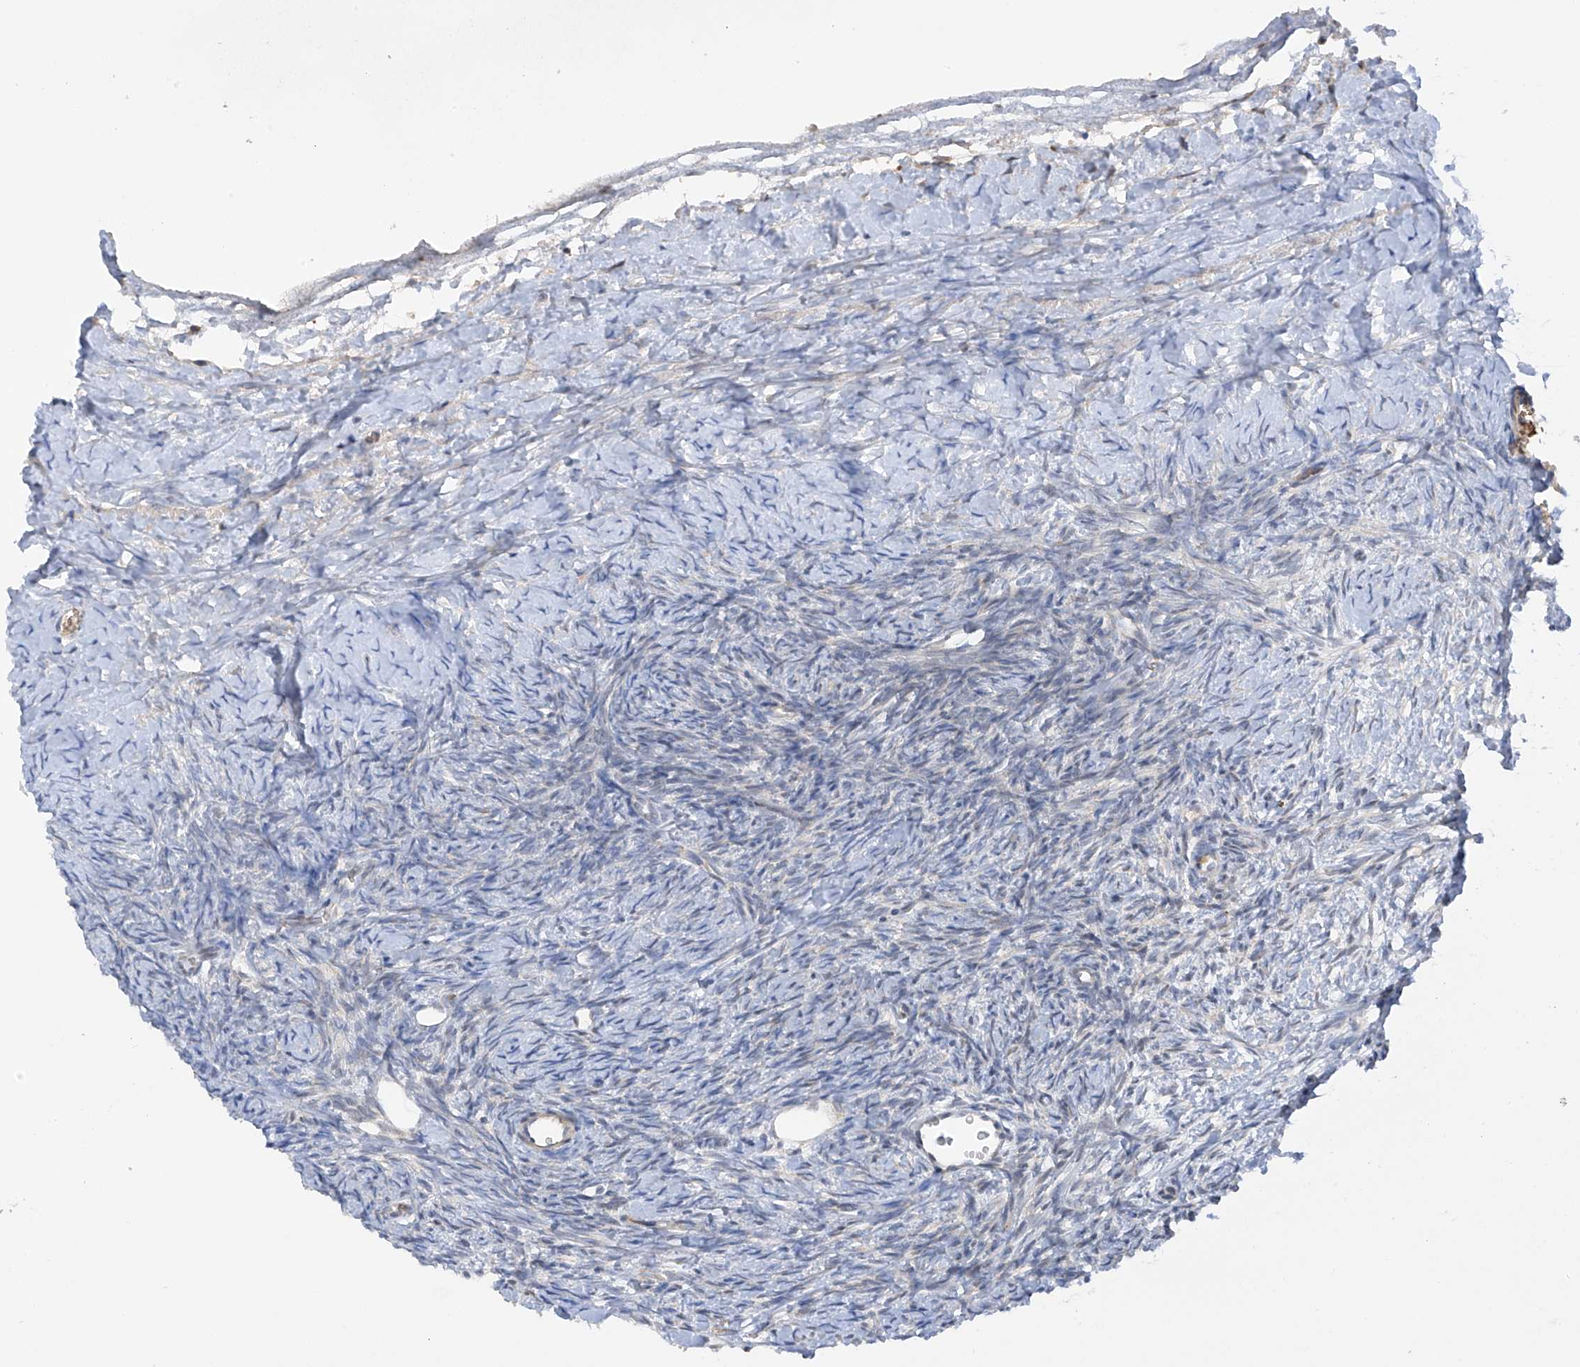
{"staining": {"intensity": "negative", "quantity": "none", "location": "none"}, "tissue": "ovary", "cell_type": "Ovarian stroma cells", "image_type": "normal", "snomed": [{"axis": "morphology", "description": "Normal tissue, NOS"}, {"axis": "morphology", "description": "Developmental malformation"}, {"axis": "topography", "description": "Ovary"}], "caption": "Ovarian stroma cells show no significant protein expression in normal ovary. (Stains: DAB immunohistochemistry (IHC) with hematoxylin counter stain, Microscopy: brightfield microscopy at high magnification).", "gene": "METTL18", "patient": {"sex": "female", "age": 39}}